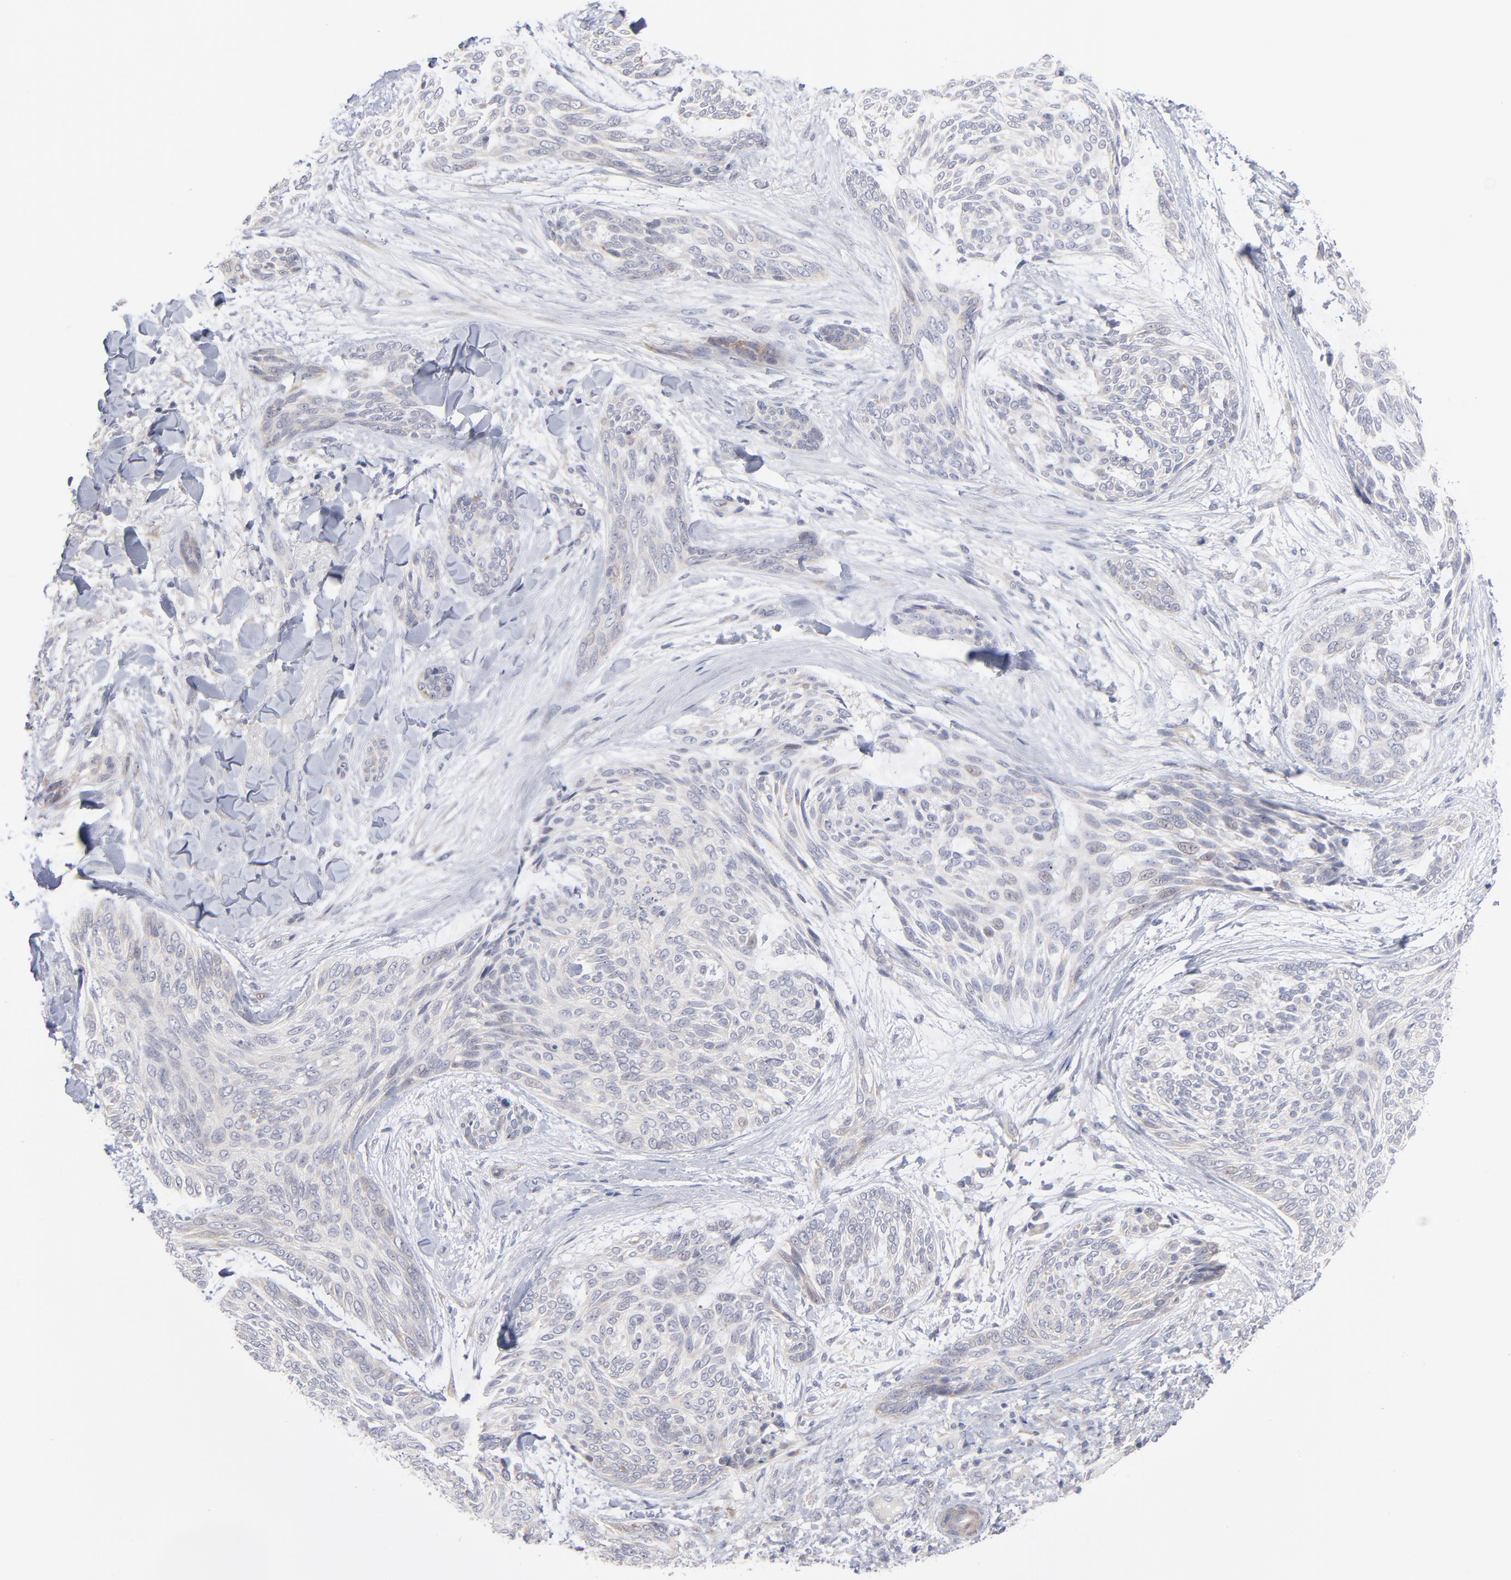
{"staining": {"intensity": "negative", "quantity": "none", "location": "none"}, "tissue": "skin cancer", "cell_type": "Tumor cells", "image_type": "cancer", "snomed": [{"axis": "morphology", "description": "Normal tissue, NOS"}, {"axis": "morphology", "description": "Basal cell carcinoma"}, {"axis": "topography", "description": "Skin"}], "caption": "Immunohistochemistry of skin cancer (basal cell carcinoma) reveals no expression in tumor cells. (DAB (3,3'-diaminobenzidine) IHC visualized using brightfield microscopy, high magnification).", "gene": "RPS24", "patient": {"sex": "female", "age": 71}}